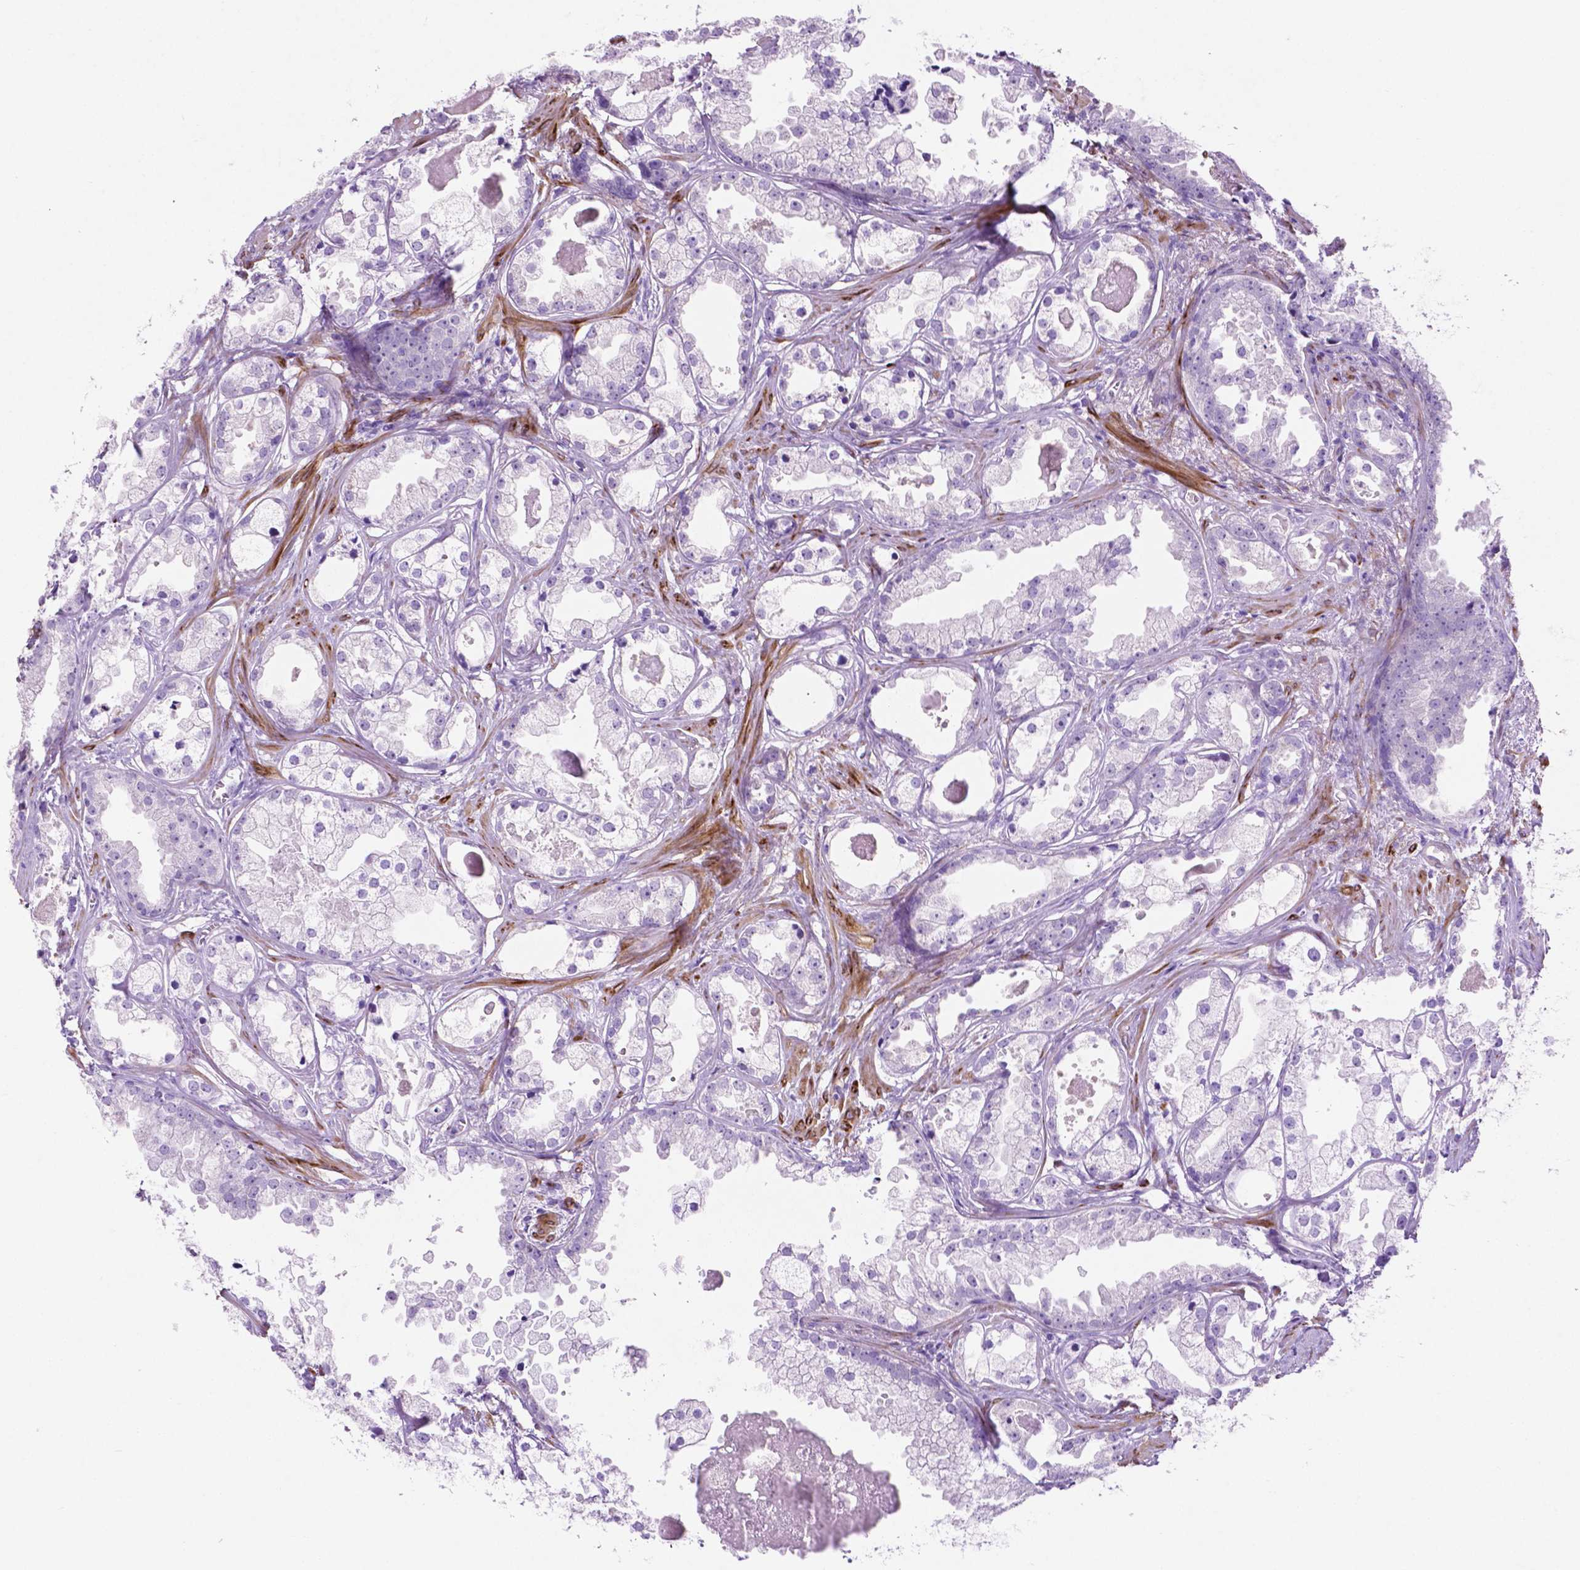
{"staining": {"intensity": "negative", "quantity": "none", "location": "none"}, "tissue": "prostate cancer", "cell_type": "Tumor cells", "image_type": "cancer", "snomed": [{"axis": "morphology", "description": "Adenocarcinoma, Low grade"}, {"axis": "topography", "description": "Prostate"}], "caption": "High magnification brightfield microscopy of prostate cancer (adenocarcinoma (low-grade)) stained with DAB (brown) and counterstained with hematoxylin (blue): tumor cells show no significant staining.", "gene": "ASPG", "patient": {"sex": "male", "age": 65}}